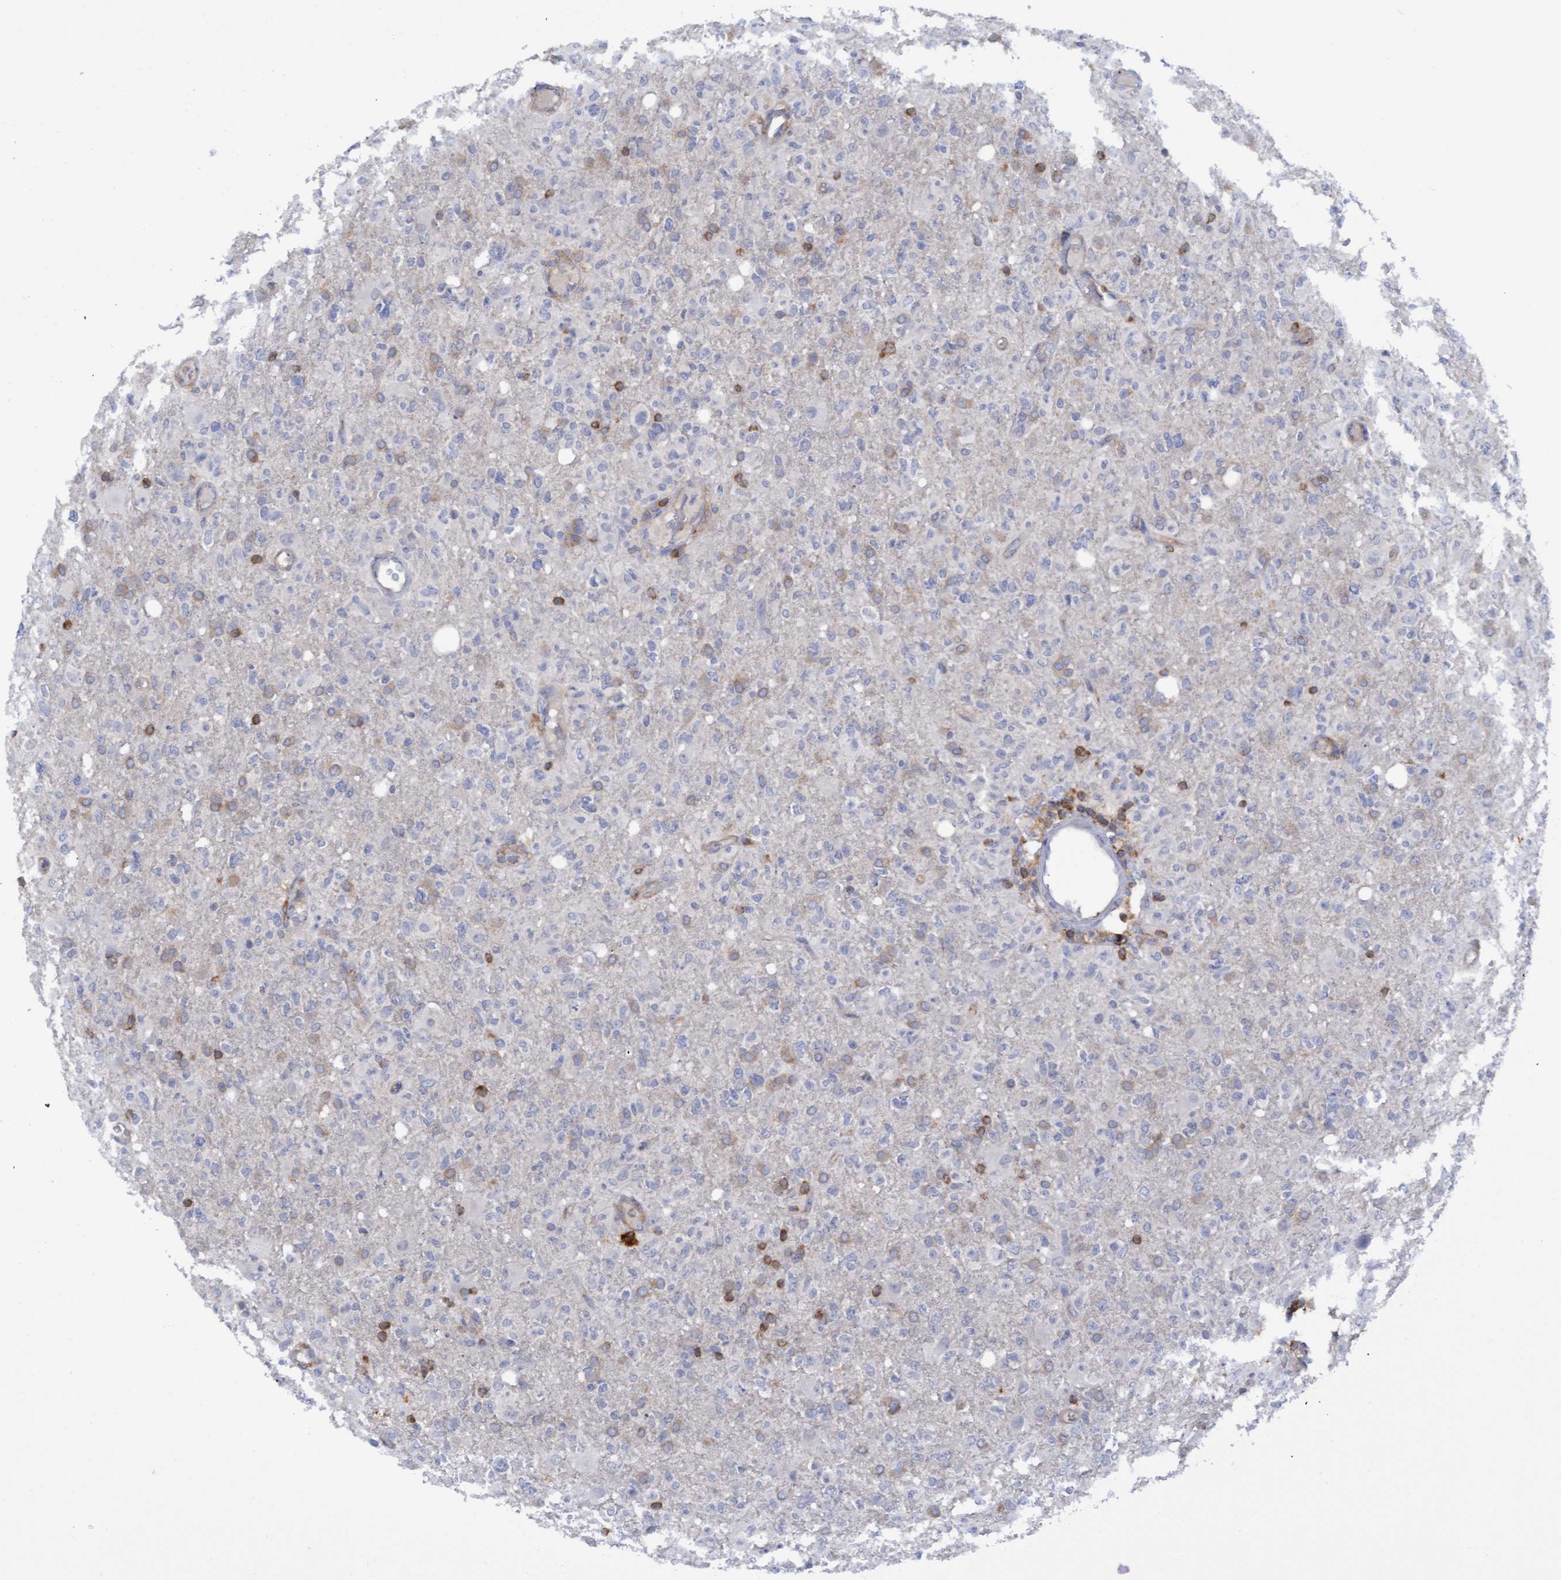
{"staining": {"intensity": "weak", "quantity": "<25%", "location": "cytoplasmic/membranous"}, "tissue": "glioma", "cell_type": "Tumor cells", "image_type": "cancer", "snomed": [{"axis": "morphology", "description": "Glioma, malignant, High grade"}, {"axis": "topography", "description": "Brain"}], "caption": "Human malignant high-grade glioma stained for a protein using immunohistochemistry (IHC) exhibits no expression in tumor cells.", "gene": "FNBP1", "patient": {"sex": "female", "age": 57}}